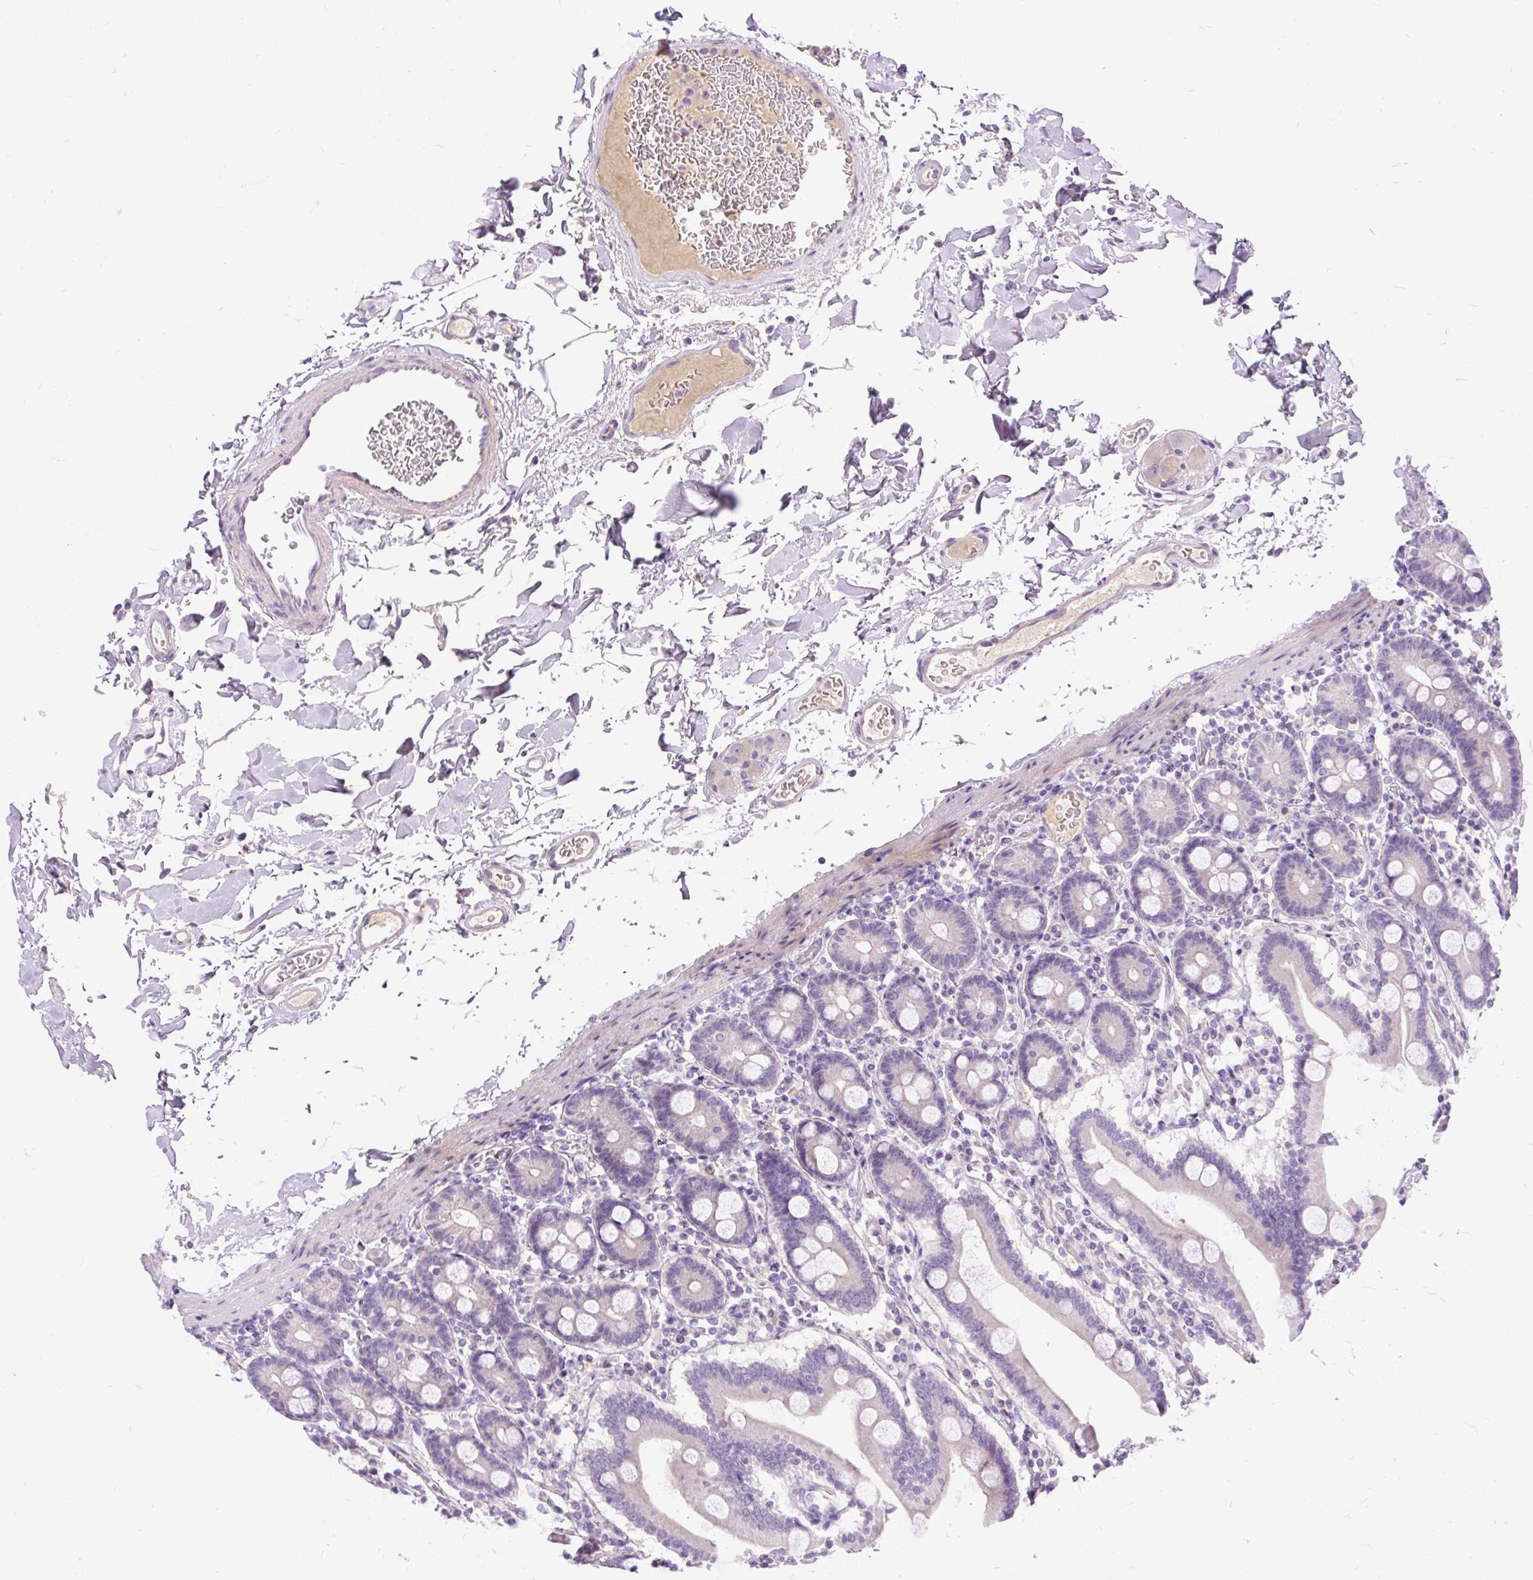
{"staining": {"intensity": "negative", "quantity": "none", "location": "none"}, "tissue": "duodenum", "cell_type": "Glandular cells", "image_type": "normal", "snomed": [{"axis": "morphology", "description": "Normal tissue, NOS"}, {"axis": "topography", "description": "Duodenum"}], "caption": "This is an IHC micrograph of benign duodenum. There is no staining in glandular cells.", "gene": "KRTAP20", "patient": {"sex": "male", "age": 55}}